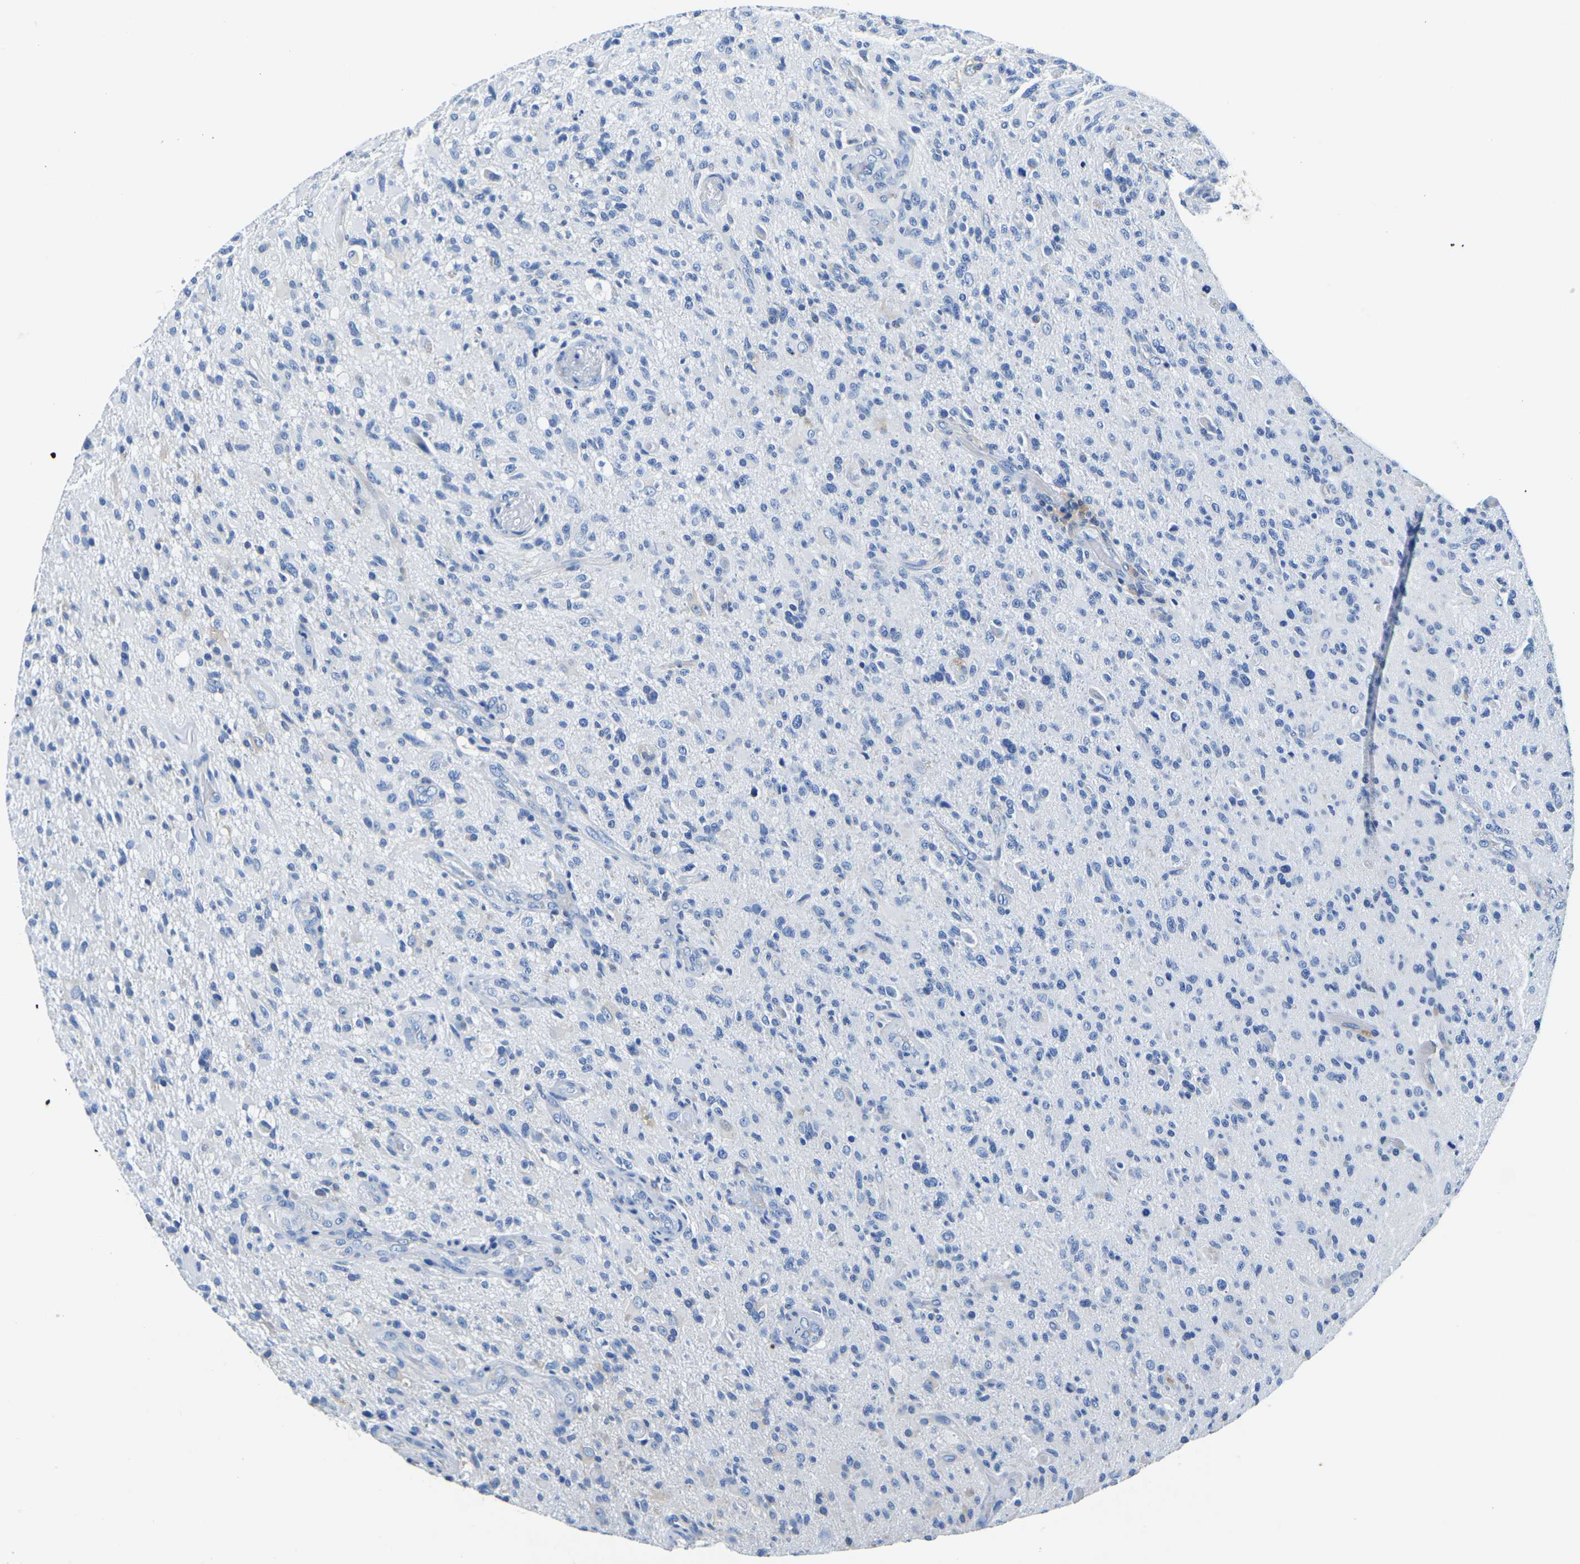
{"staining": {"intensity": "negative", "quantity": "none", "location": "none"}, "tissue": "glioma", "cell_type": "Tumor cells", "image_type": "cancer", "snomed": [{"axis": "morphology", "description": "Glioma, malignant, High grade"}, {"axis": "topography", "description": "Brain"}], "caption": "IHC image of neoplastic tissue: human glioma stained with DAB (3,3'-diaminobenzidine) shows no significant protein positivity in tumor cells.", "gene": "ZDHHC13", "patient": {"sex": "male", "age": 71}}